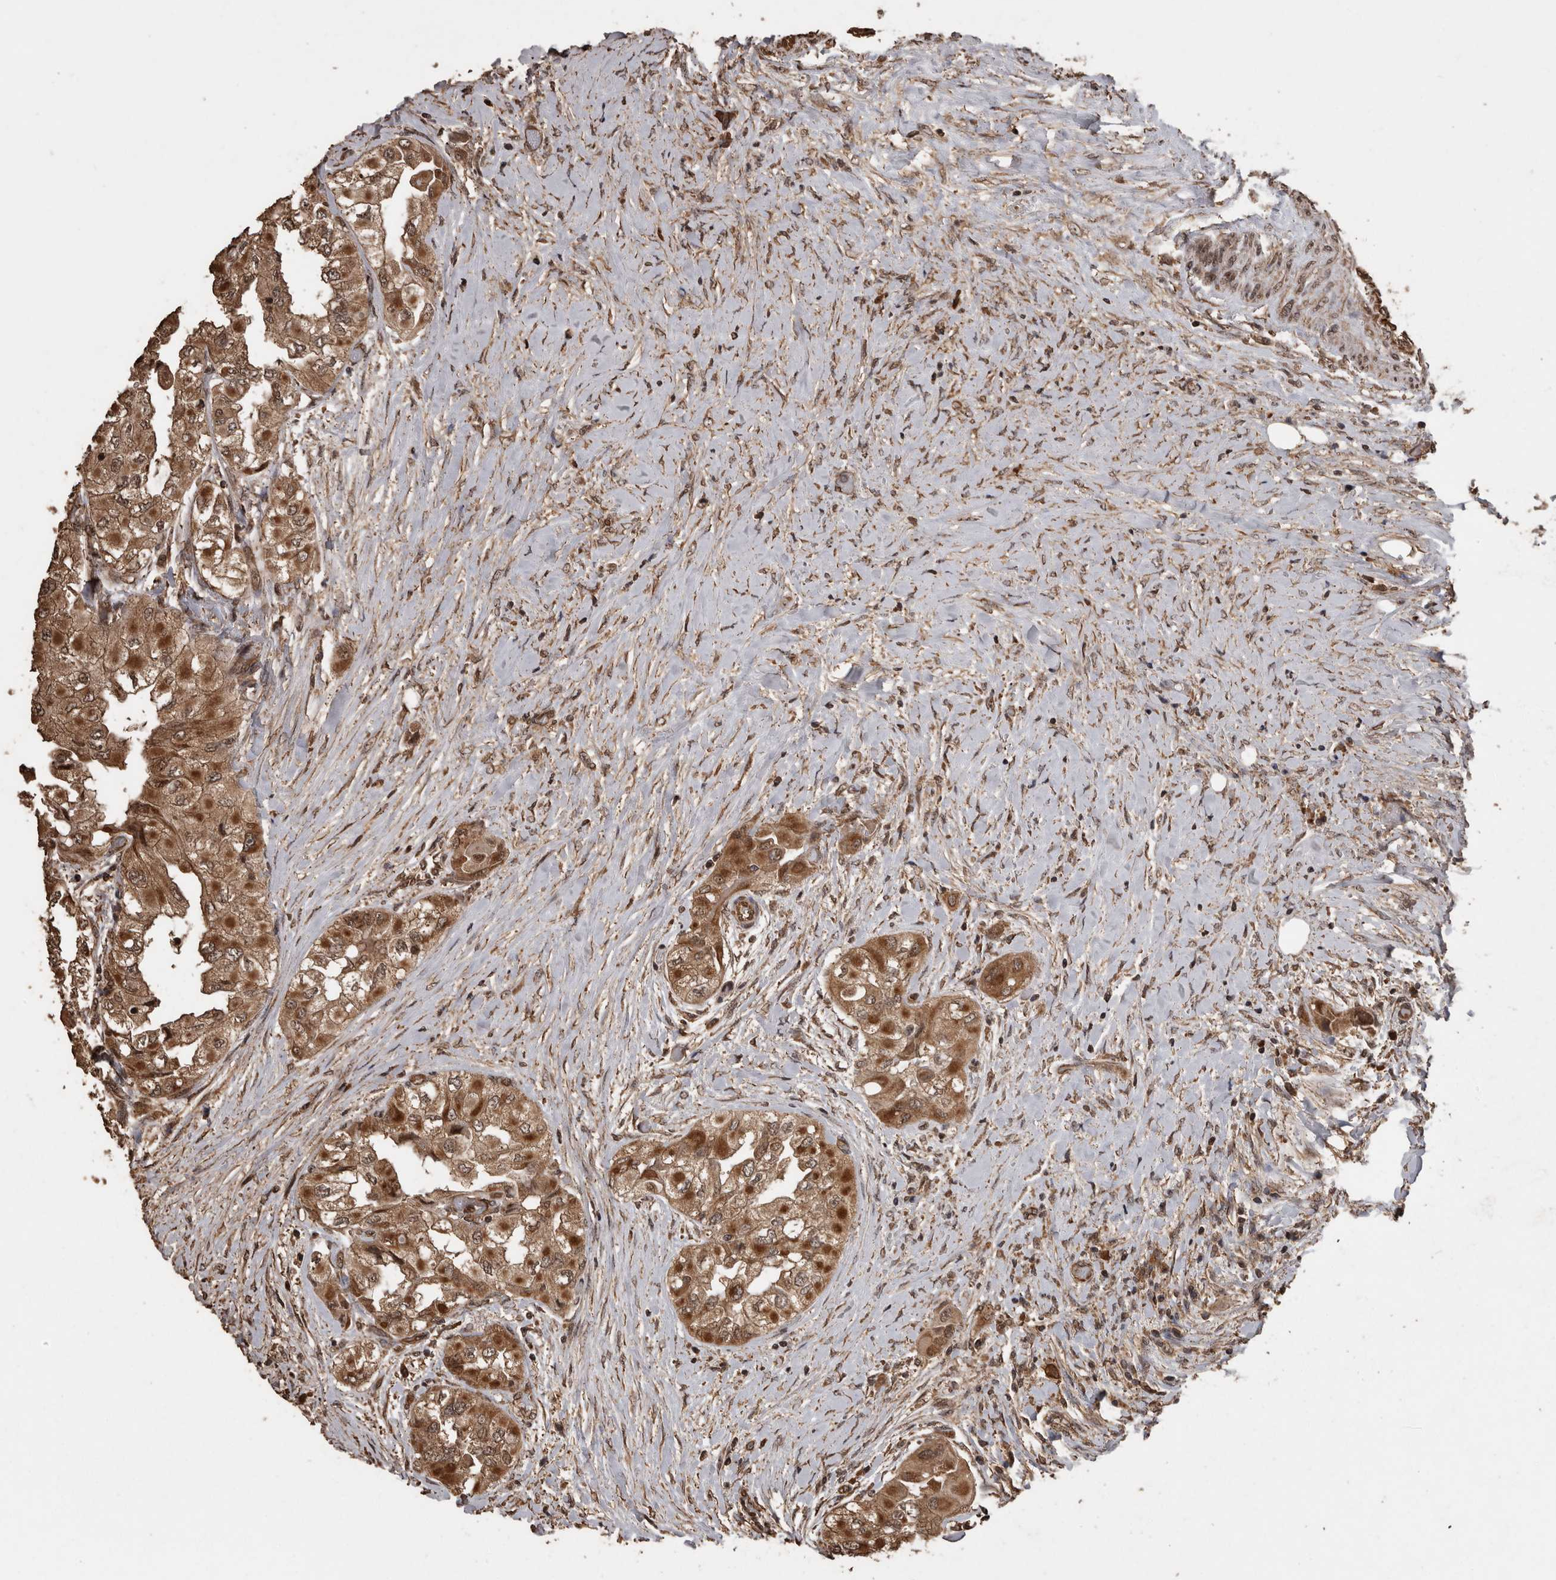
{"staining": {"intensity": "moderate", "quantity": ">75%", "location": "cytoplasmic/membranous"}, "tissue": "thyroid cancer", "cell_type": "Tumor cells", "image_type": "cancer", "snomed": [{"axis": "morphology", "description": "Papillary adenocarcinoma, NOS"}, {"axis": "topography", "description": "Thyroid gland"}], "caption": "Thyroid cancer tissue demonstrates moderate cytoplasmic/membranous staining in approximately >75% of tumor cells", "gene": "PINK1", "patient": {"sex": "female", "age": 59}}